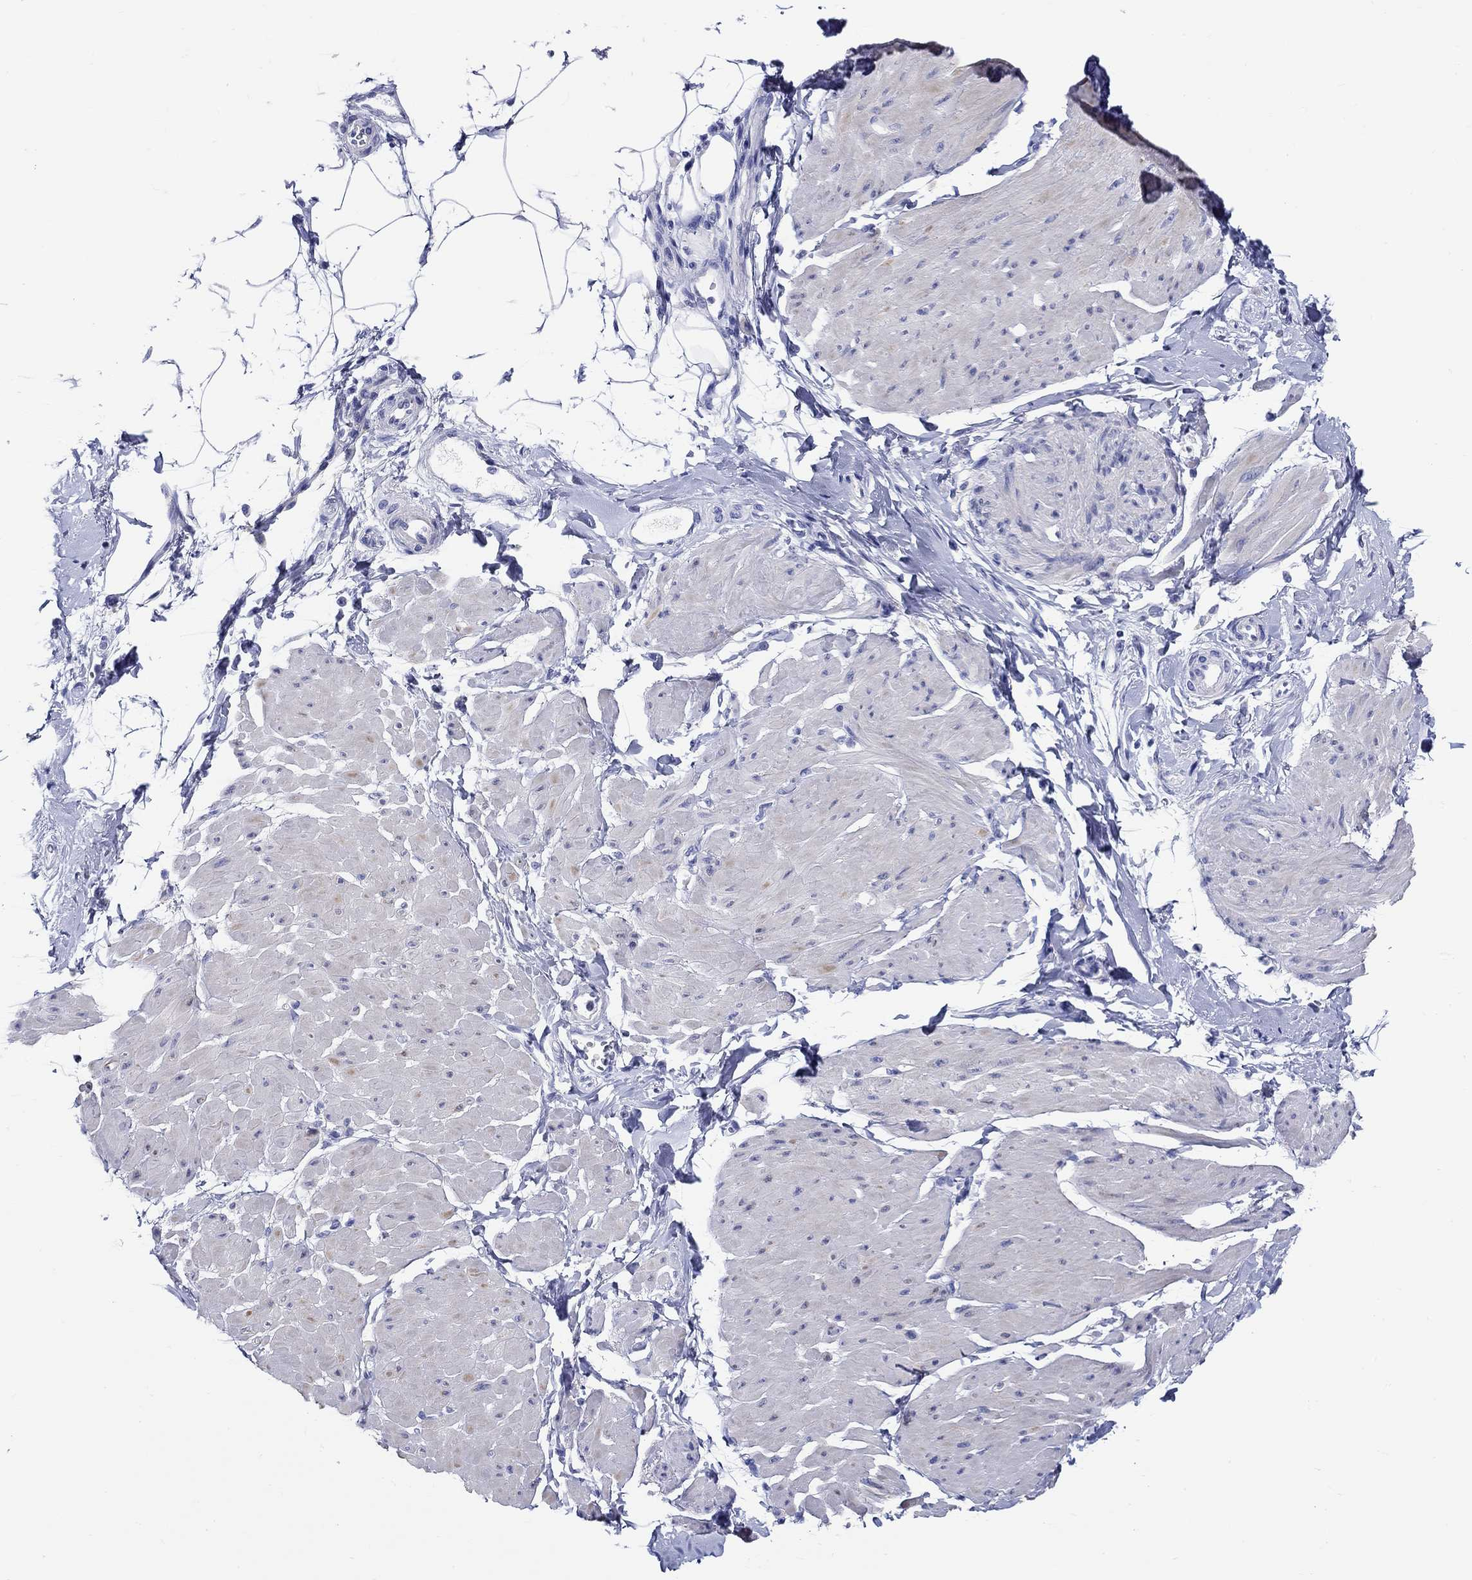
{"staining": {"intensity": "negative", "quantity": "none", "location": "none"}, "tissue": "smooth muscle", "cell_type": "Smooth muscle cells", "image_type": "normal", "snomed": [{"axis": "morphology", "description": "Normal tissue, NOS"}, {"axis": "topography", "description": "Adipose tissue"}, {"axis": "topography", "description": "Smooth muscle"}, {"axis": "topography", "description": "Peripheral nerve tissue"}], "caption": "This is an IHC histopathology image of normal smooth muscle. There is no positivity in smooth muscle cells.", "gene": "CRYGS", "patient": {"sex": "male", "age": 83}}